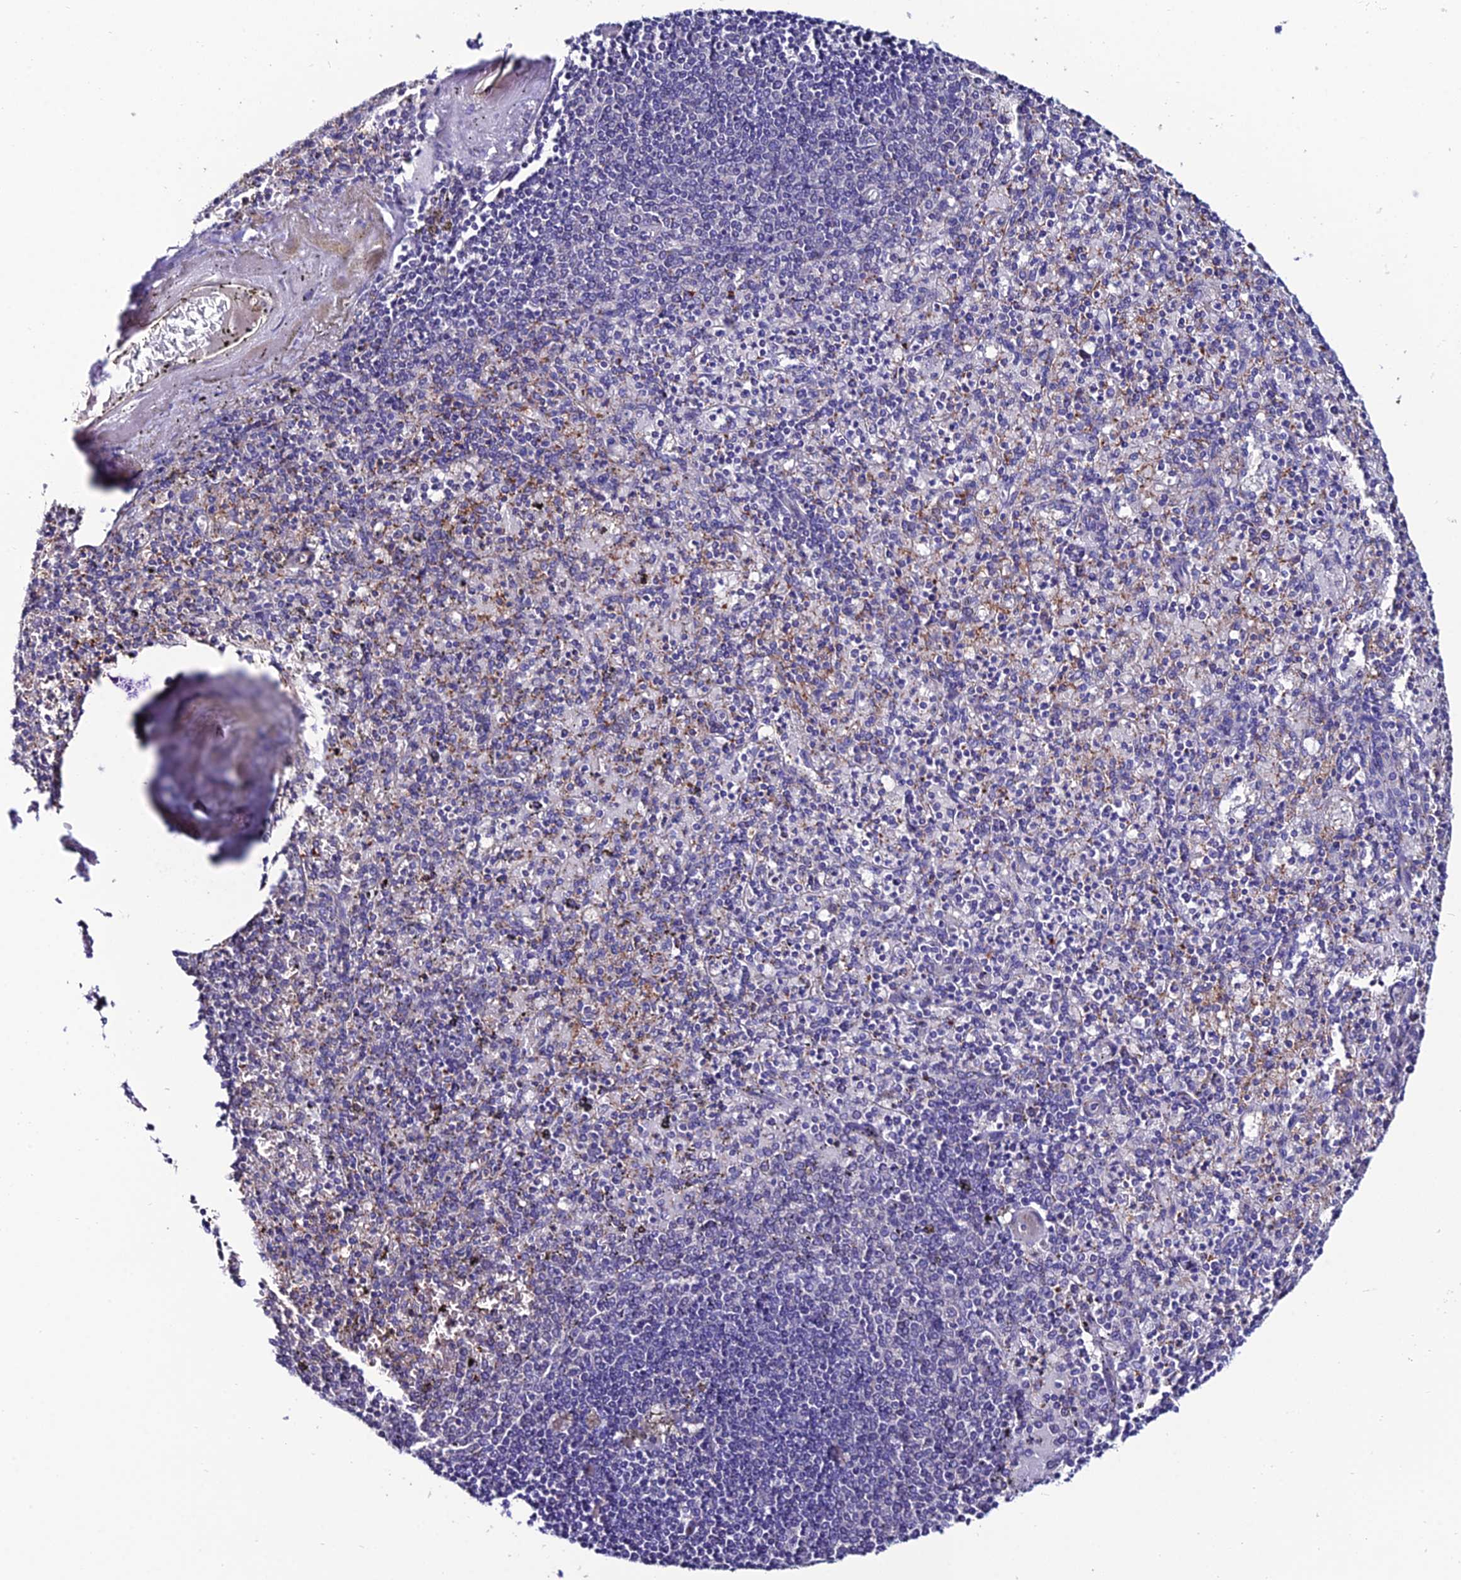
{"staining": {"intensity": "weak", "quantity": "<25%", "location": "cytoplasmic/membranous,nuclear"}, "tissue": "spleen", "cell_type": "Cells in red pulp", "image_type": "normal", "snomed": [{"axis": "morphology", "description": "Normal tissue, NOS"}, {"axis": "topography", "description": "Spleen"}], "caption": "IHC photomicrograph of normal spleen stained for a protein (brown), which exhibits no staining in cells in red pulp. (Stains: DAB (3,3'-diaminobenzidine) IHC with hematoxylin counter stain, Microscopy: brightfield microscopy at high magnification).", "gene": "SYT15B", "patient": {"sex": "male", "age": 82}}